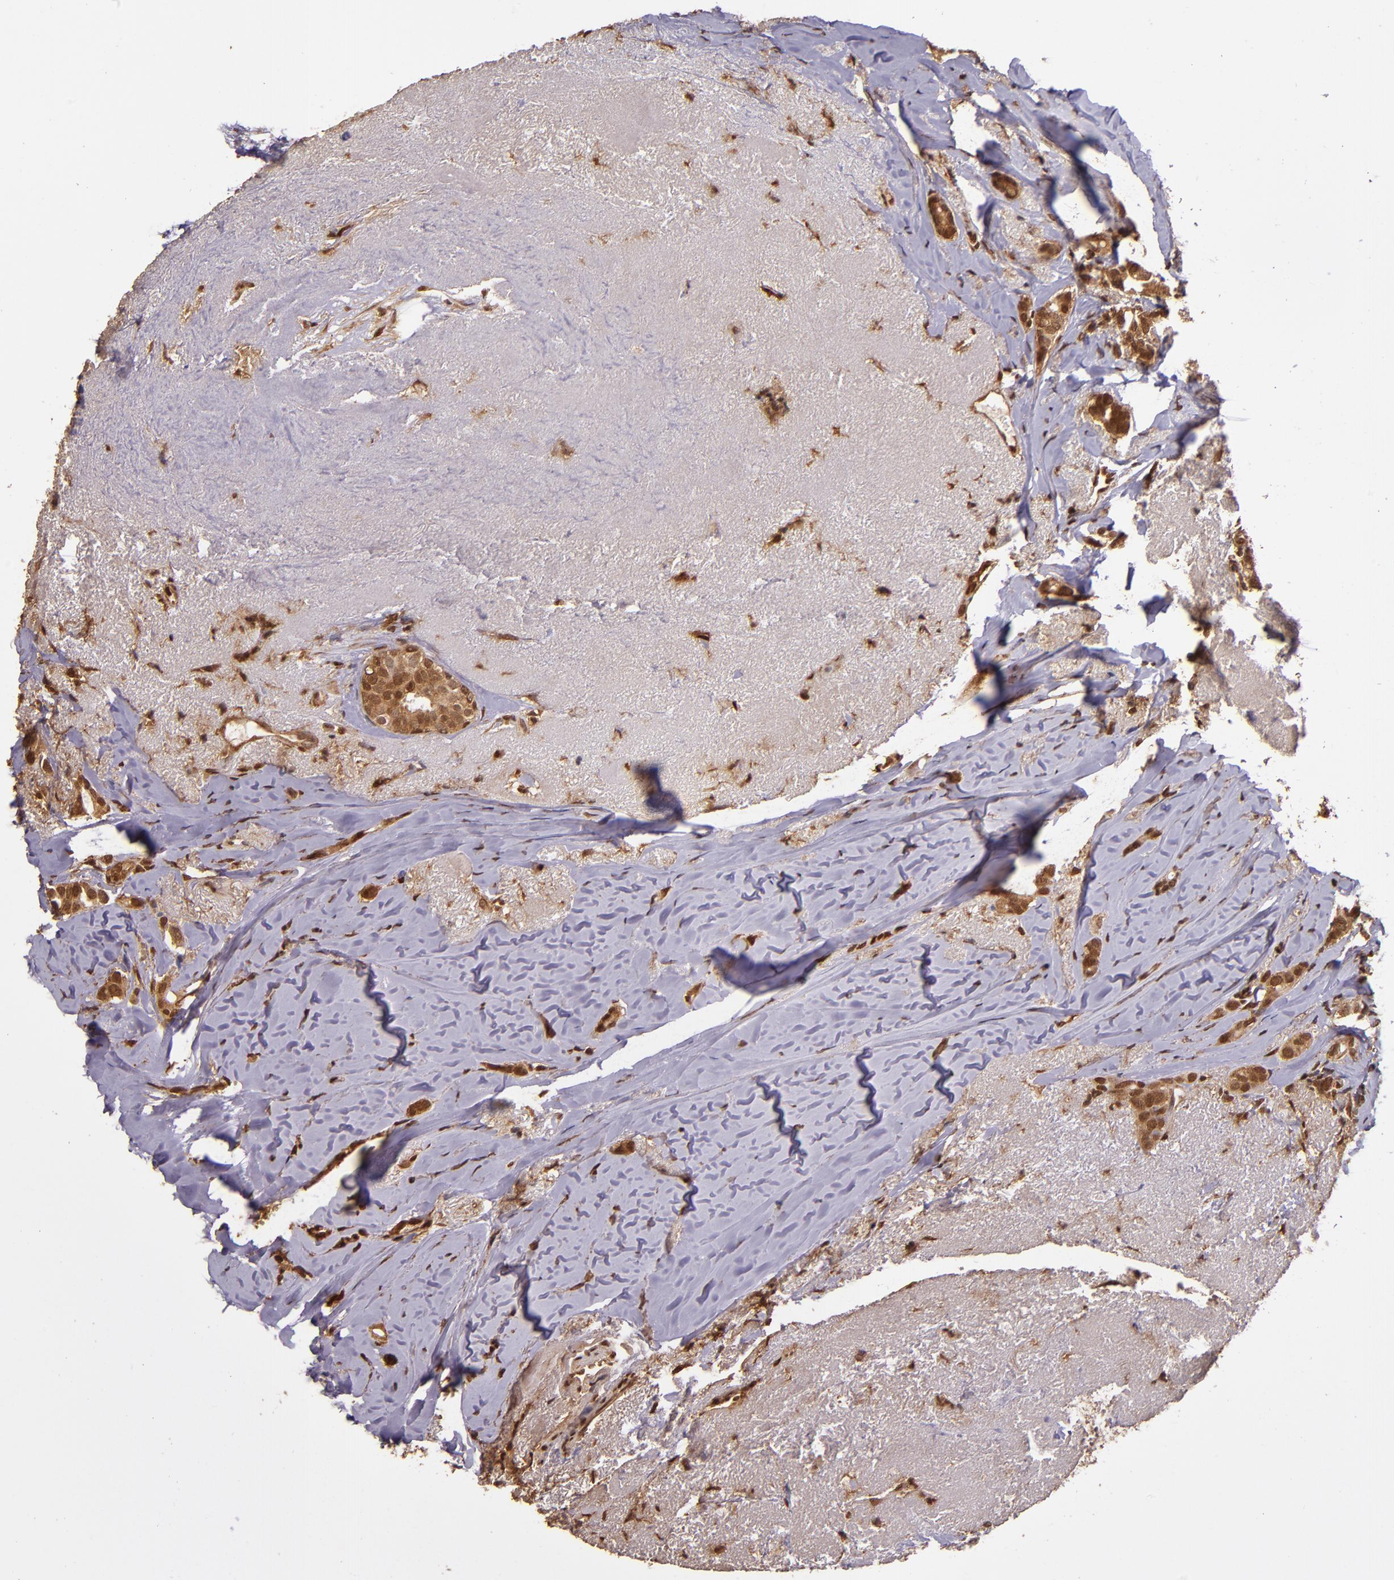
{"staining": {"intensity": "strong", "quantity": ">75%", "location": "cytoplasmic/membranous,nuclear"}, "tissue": "breast cancer", "cell_type": "Tumor cells", "image_type": "cancer", "snomed": [{"axis": "morphology", "description": "Duct carcinoma"}, {"axis": "topography", "description": "Breast"}], "caption": "Immunohistochemical staining of breast cancer reveals high levels of strong cytoplasmic/membranous and nuclear protein staining in approximately >75% of tumor cells.", "gene": "STAT6", "patient": {"sex": "female", "age": 54}}